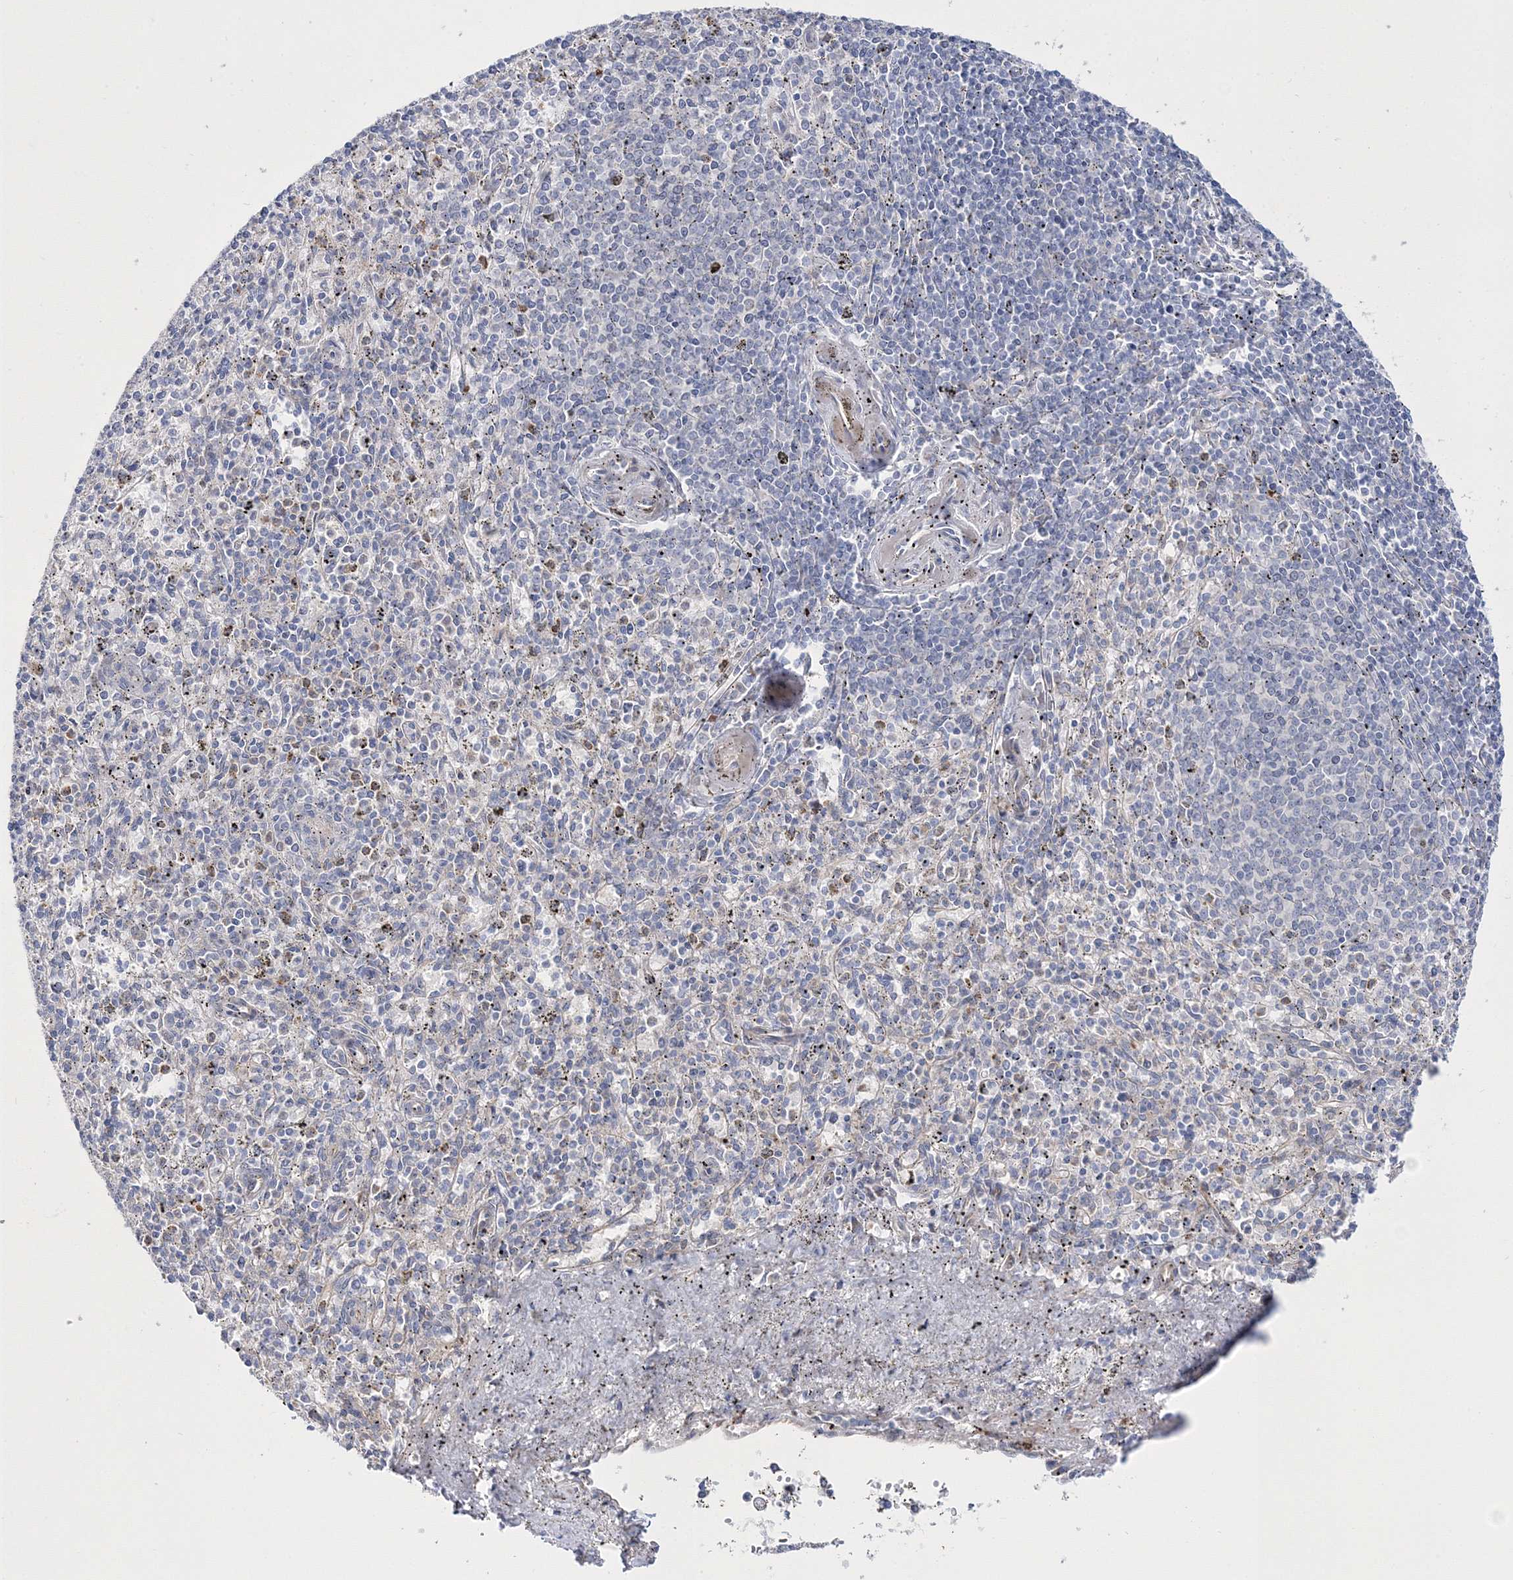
{"staining": {"intensity": "negative", "quantity": "none", "location": "none"}, "tissue": "spleen", "cell_type": "Cells in red pulp", "image_type": "normal", "snomed": [{"axis": "morphology", "description": "Normal tissue, NOS"}, {"axis": "topography", "description": "Spleen"}], "caption": "Protein analysis of unremarkable spleen reveals no significant staining in cells in red pulp.", "gene": "ARHGAP32", "patient": {"sex": "male", "age": 72}}